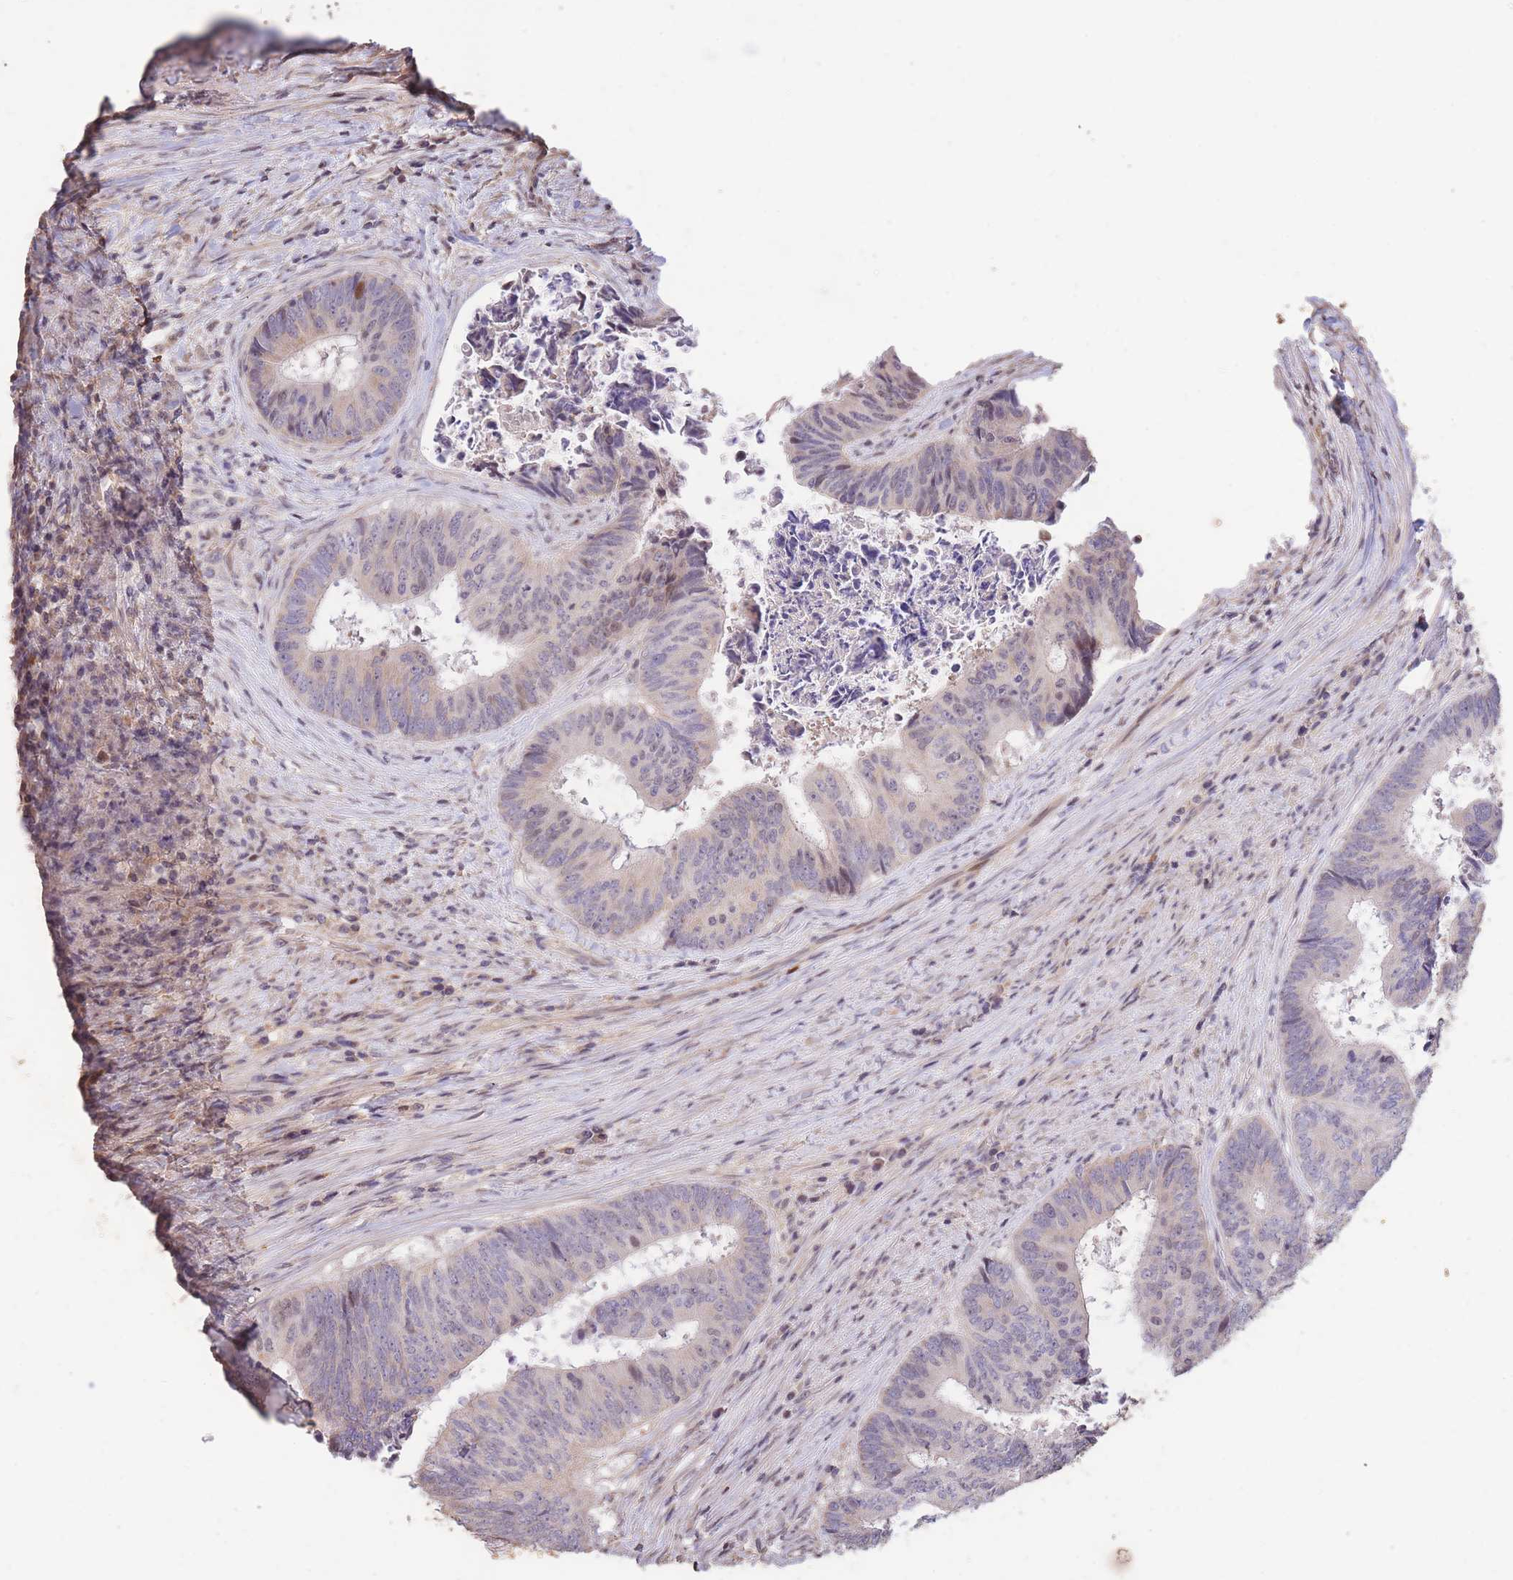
{"staining": {"intensity": "negative", "quantity": "none", "location": "none"}, "tissue": "colorectal cancer", "cell_type": "Tumor cells", "image_type": "cancer", "snomed": [{"axis": "morphology", "description": "Adenocarcinoma, NOS"}, {"axis": "topography", "description": "Rectum"}], "caption": "Immunohistochemical staining of human colorectal cancer shows no significant positivity in tumor cells. (Immunohistochemistry (ihc), brightfield microscopy, high magnification).", "gene": "RGS14", "patient": {"sex": "male", "age": 72}}